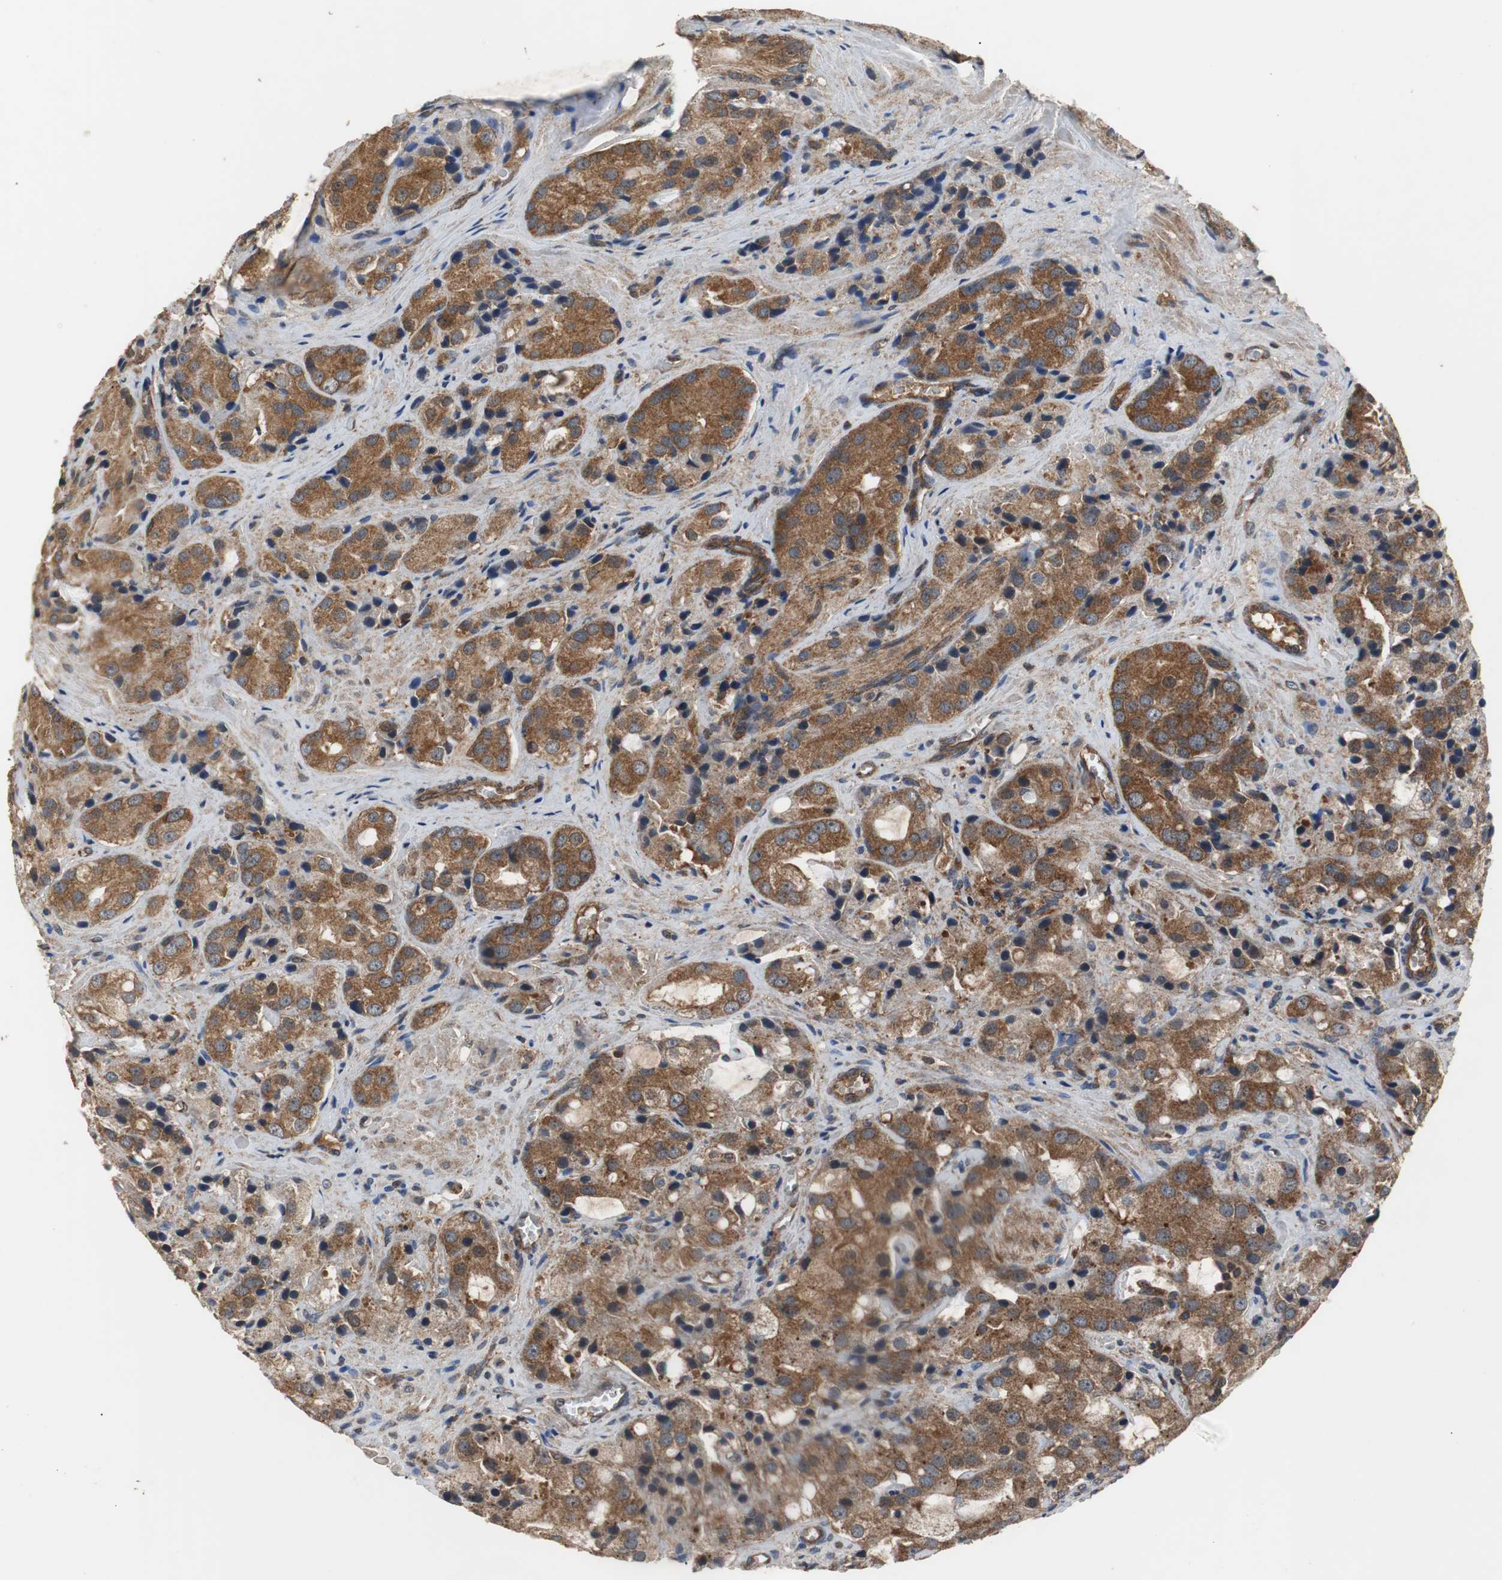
{"staining": {"intensity": "strong", "quantity": ">75%", "location": "cytoplasmic/membranous"}, "tissue": "prostate cancer", "cell_type": "Tumor cells", "image_type": "cancer", "snomed": [{"axis": "morphology", "description": "Adenocarcinoma, High grade"}, {"axis": "topography", "description": "Prostate"}], "caption": "Protein expression analysis of prostate cancer (high-grade adenocarcinoma) demonstrates strong cytoplasmic/membranous staining in about >75% of tumor cells. The staining is performed using DAB brown chromogen to label protein expression. The nuclei are counter-stained blue using hematoxylin.", "gene": "VBP1", "patient": {"sex": "male", "age": 70}}